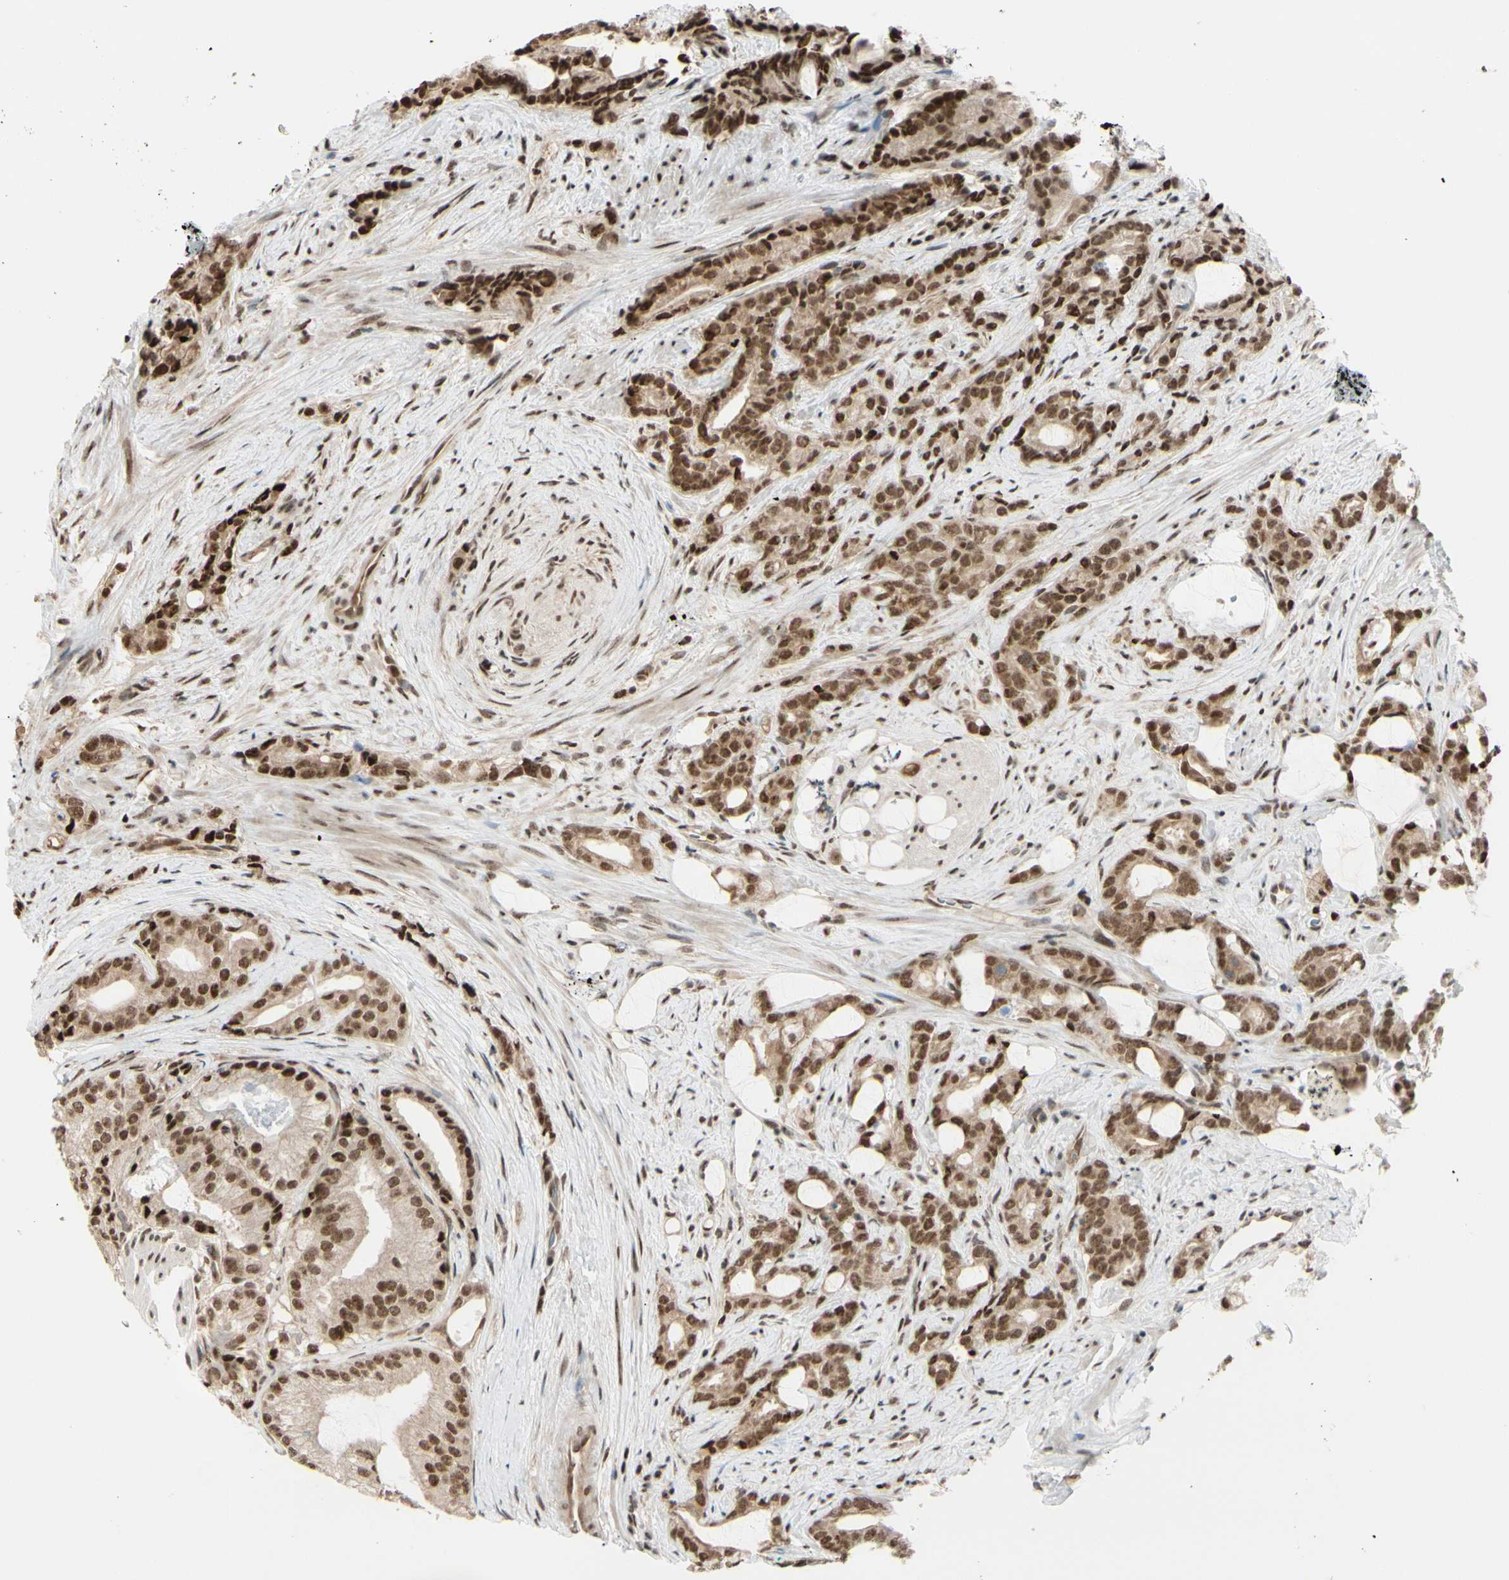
{"staining": {"intensity": "strong", "quantity": ">75%", "location": "cytoplasmic/membranous,nuclear"}, "tissue": "prostate cancer", "cell_type": "Tumor cells", "image_type": "cancer", "snomed": [{"axis": "morphology", "description": "Adenocarcinoma, Low grade"}, {"axis": "topography", "description": "Prostate"}], "caption": "This is an image of immunohistochemistry staining of prostate cancer (low-grade adenocarcinoma), which shows strong expression in the cytoplasmic/membranous and nuclear of tumor cells.", "gene": "SUFU", "patient": {"sex": "male", "age": 58}}